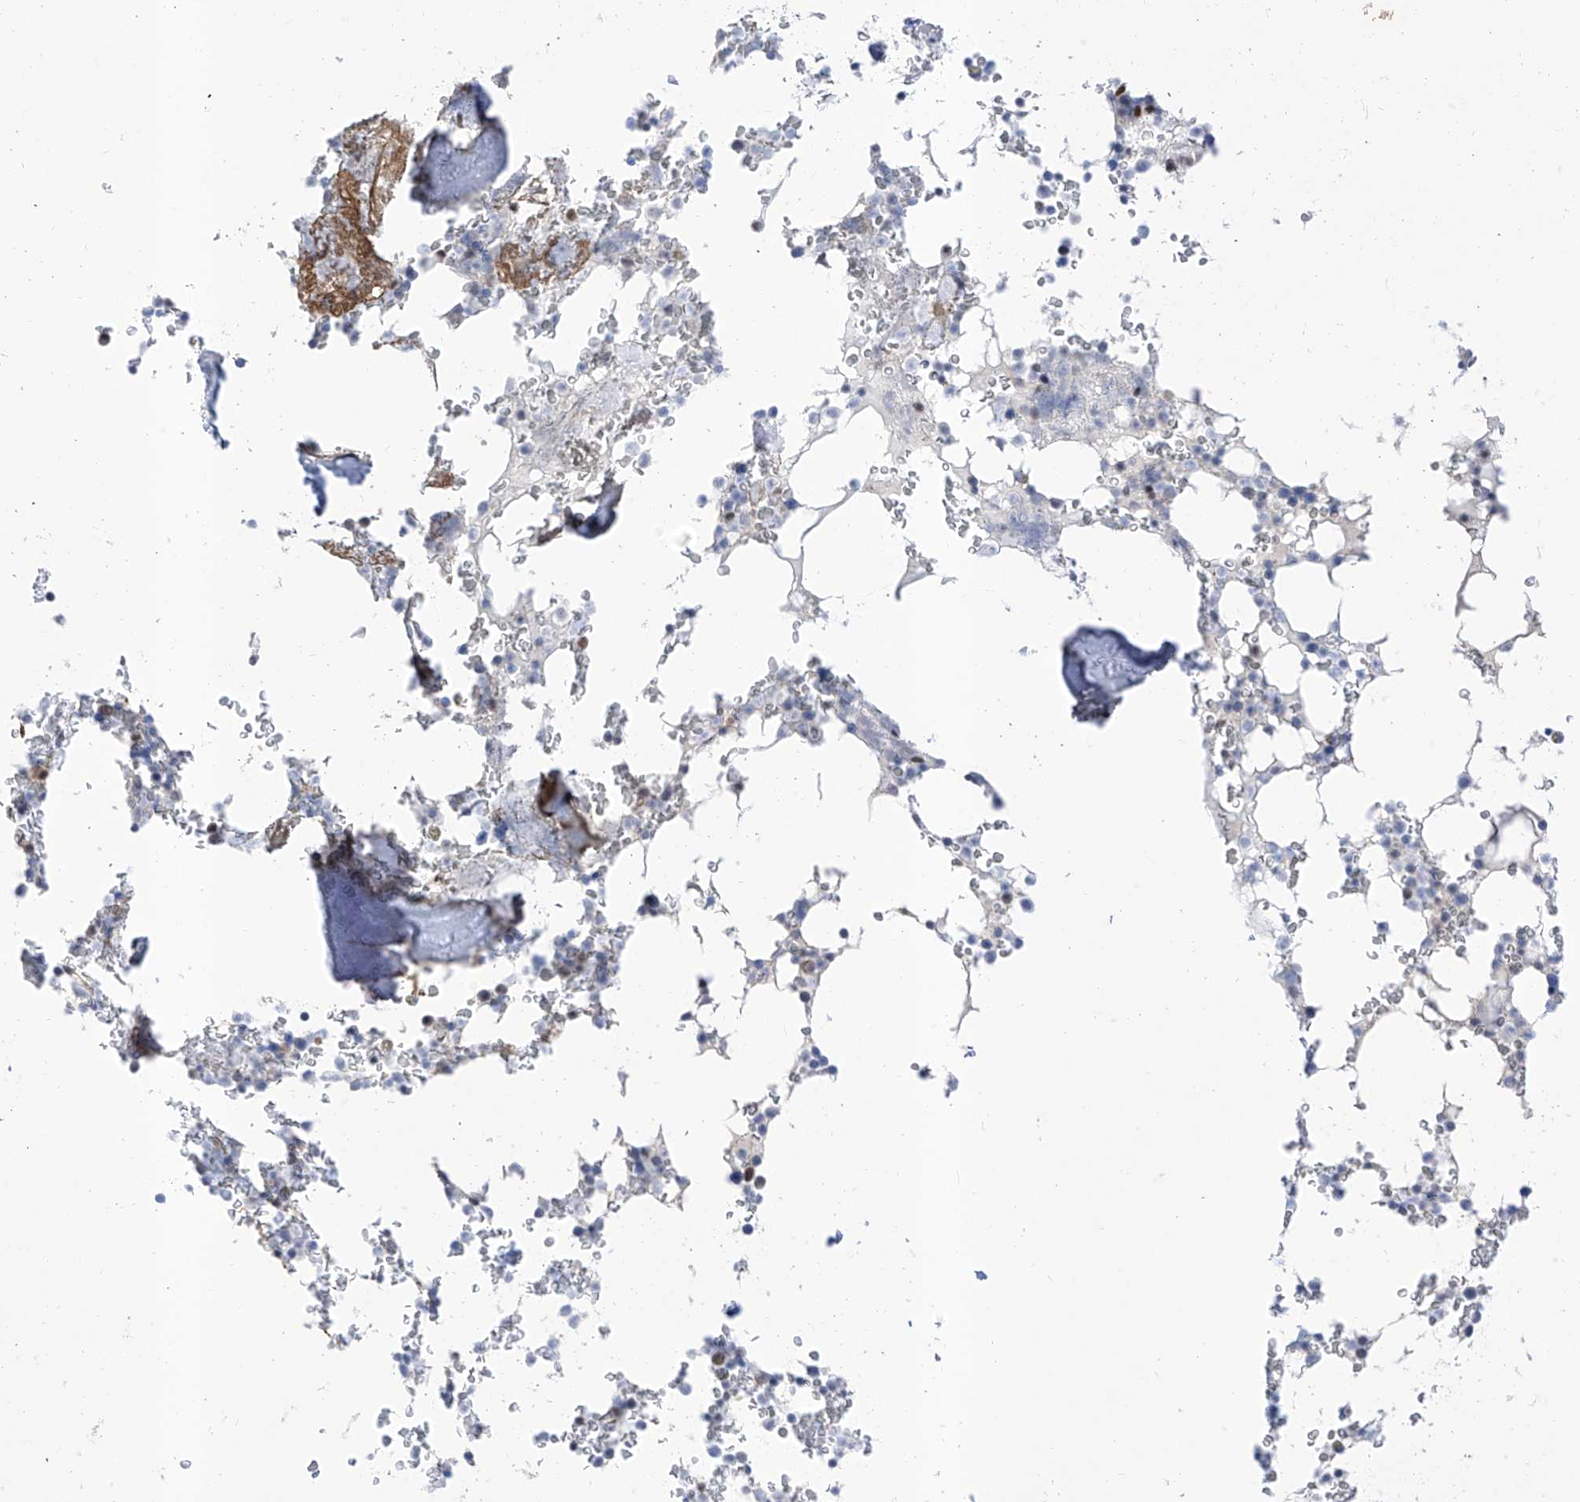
{"staining": {"intensity": "strong", "quantity": "<25%", "location": "nuclear"}, "tissue": "bone marrow", "cell_type": "Hematopoietic cells", "image_type": "normal", "snomed": [{"axis": "morphology", "description": "Normal tissue, NOS"}, {"axis": "topography", "description": "Bone marrow"}], "caption": "IHC of normal bone marrow shows medium levels of strong nuclear expression in approximately <25% of hematopoietic cells.", "gene": "ATN1", "patient": {"sex": "male", "age": 58}}